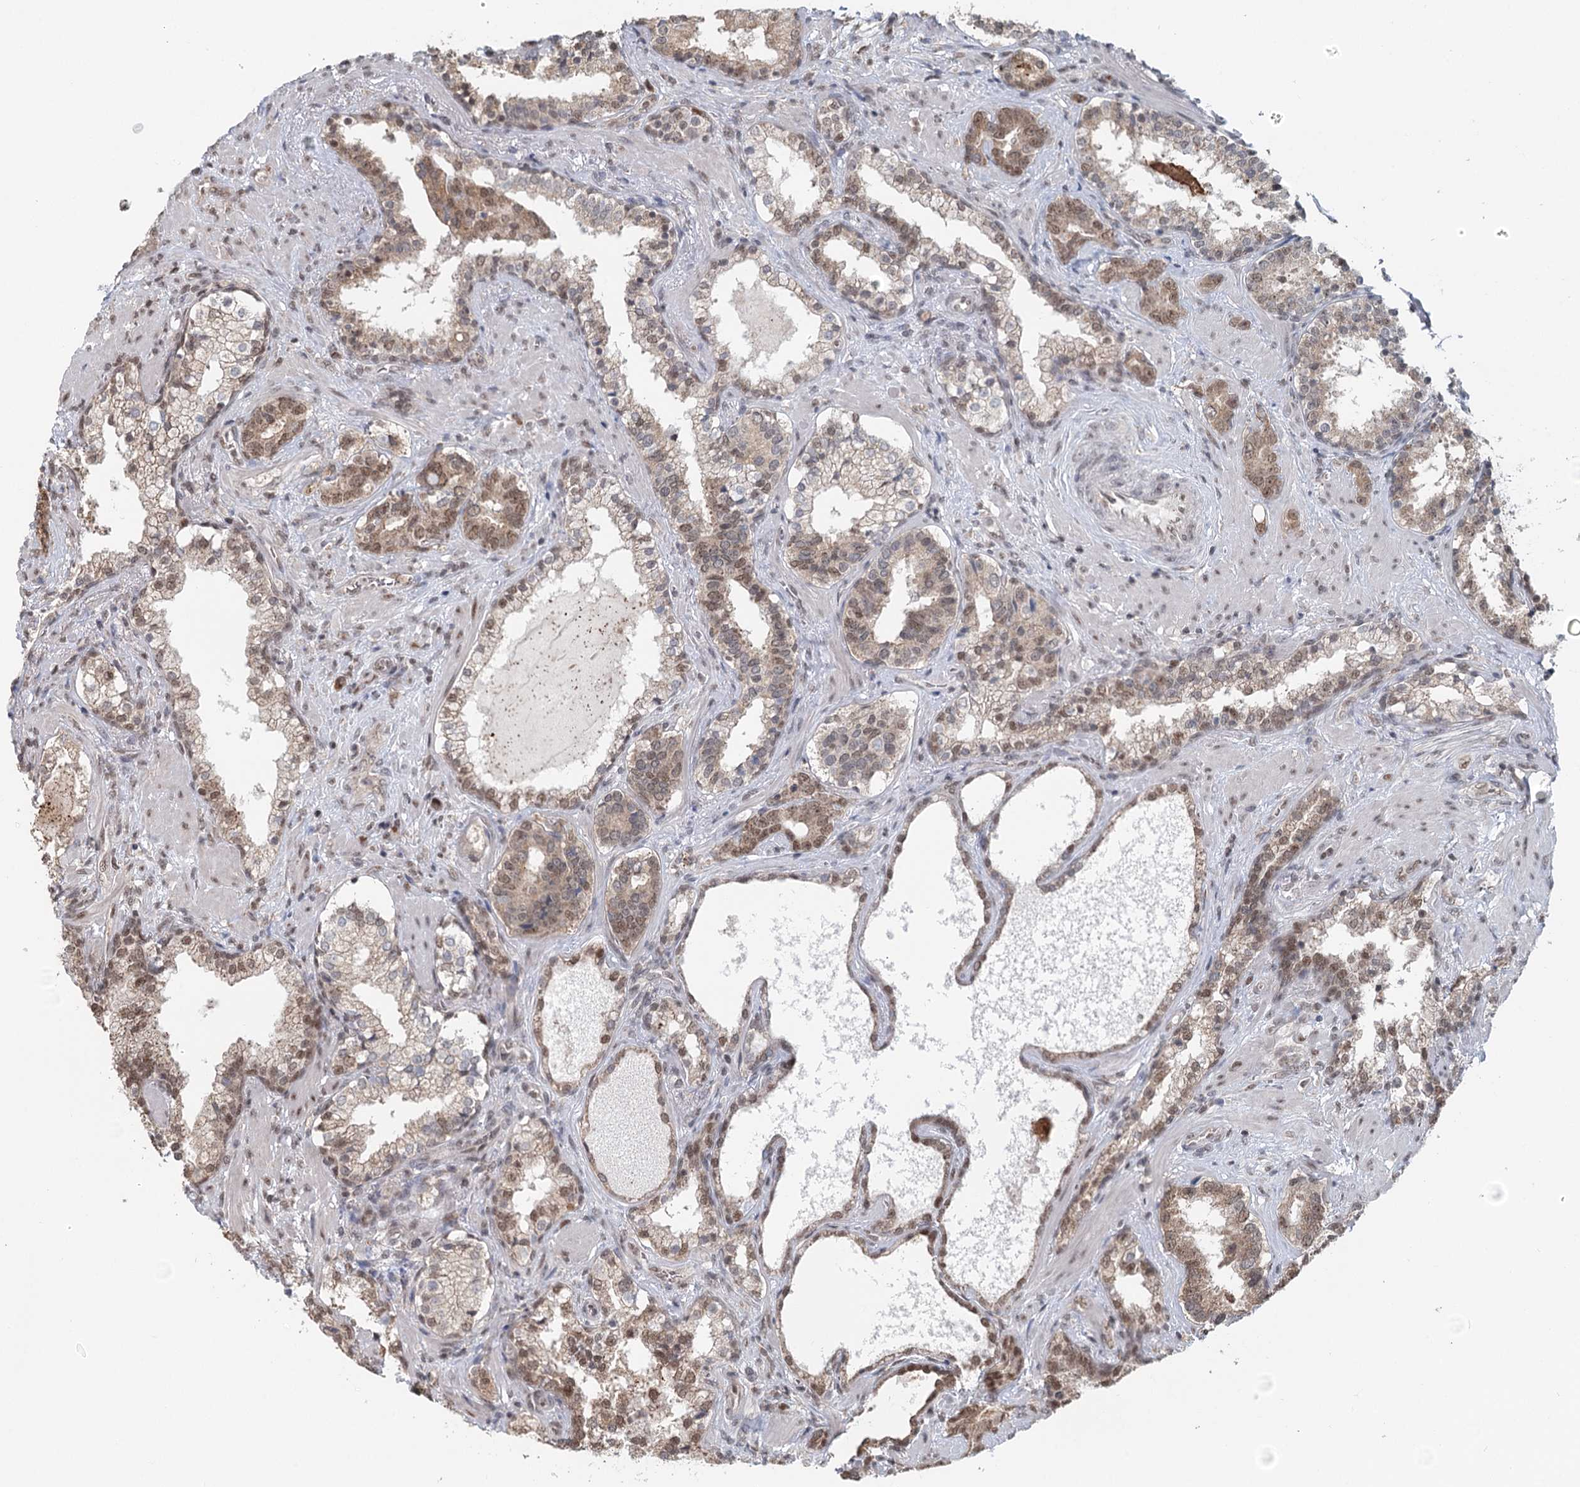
{"staining": {"intensity": "moderate", "quantity": ">75%", "location": "cytoplasmic/membranous,nuclear"}, "tissue": "prostate cancer", "cell_type": "Tumor cells", "image_type": "cancer", "snomed": [{"axis": "morphology", "description": "Adenocarcinoma, High grade"}, {"axis": "topography", "description": "Prostate"}], "caption": "Immunohistochemical staining of prostate cancer (high-grade adenocarcinoma) demonstrates medium levels of moderate cytoplasmic/membranous and nuclear protein positivity in approximately >75% of tumor cells.", "gene": "GPALPP1", "patient": {"sex": "male", "age": 58}}